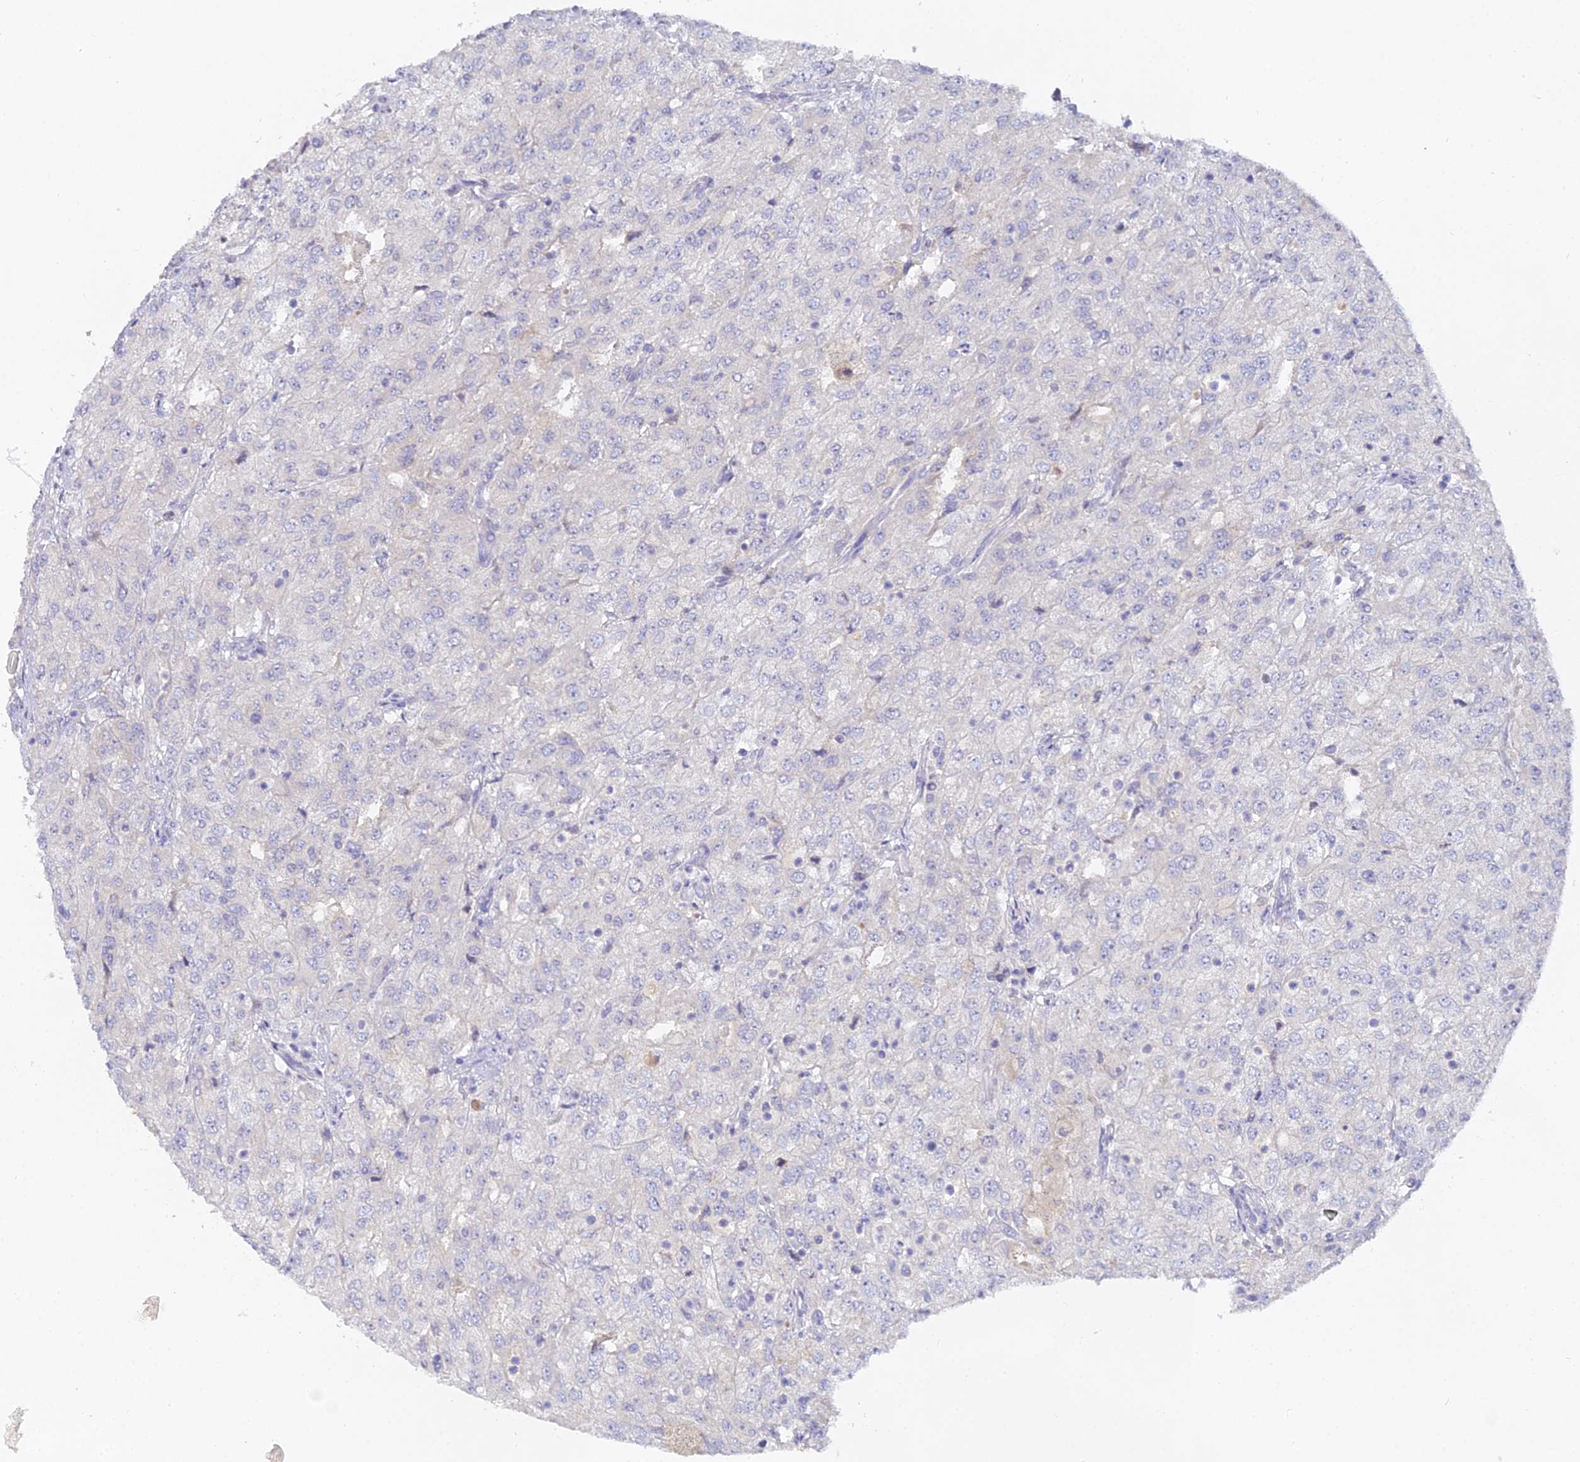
{"staining": {"intensity": "negative", "quantity": "none", "location": "none"}, "tissue": "renal cancer", "cell_type": "Tumor cells", "image_type": "cancer", "snomed": [{"axis": "morphology", "description": "Adenocarcinoma, NOS"}, {"axis": "topography", "description": "Kidney"}], "caption": "IHC of human renal cancer (adenocarcinoma) exhibits no staining in tumor cells.", "gene": "DONSON", "patient": {"sex": "female", "age": 54}}